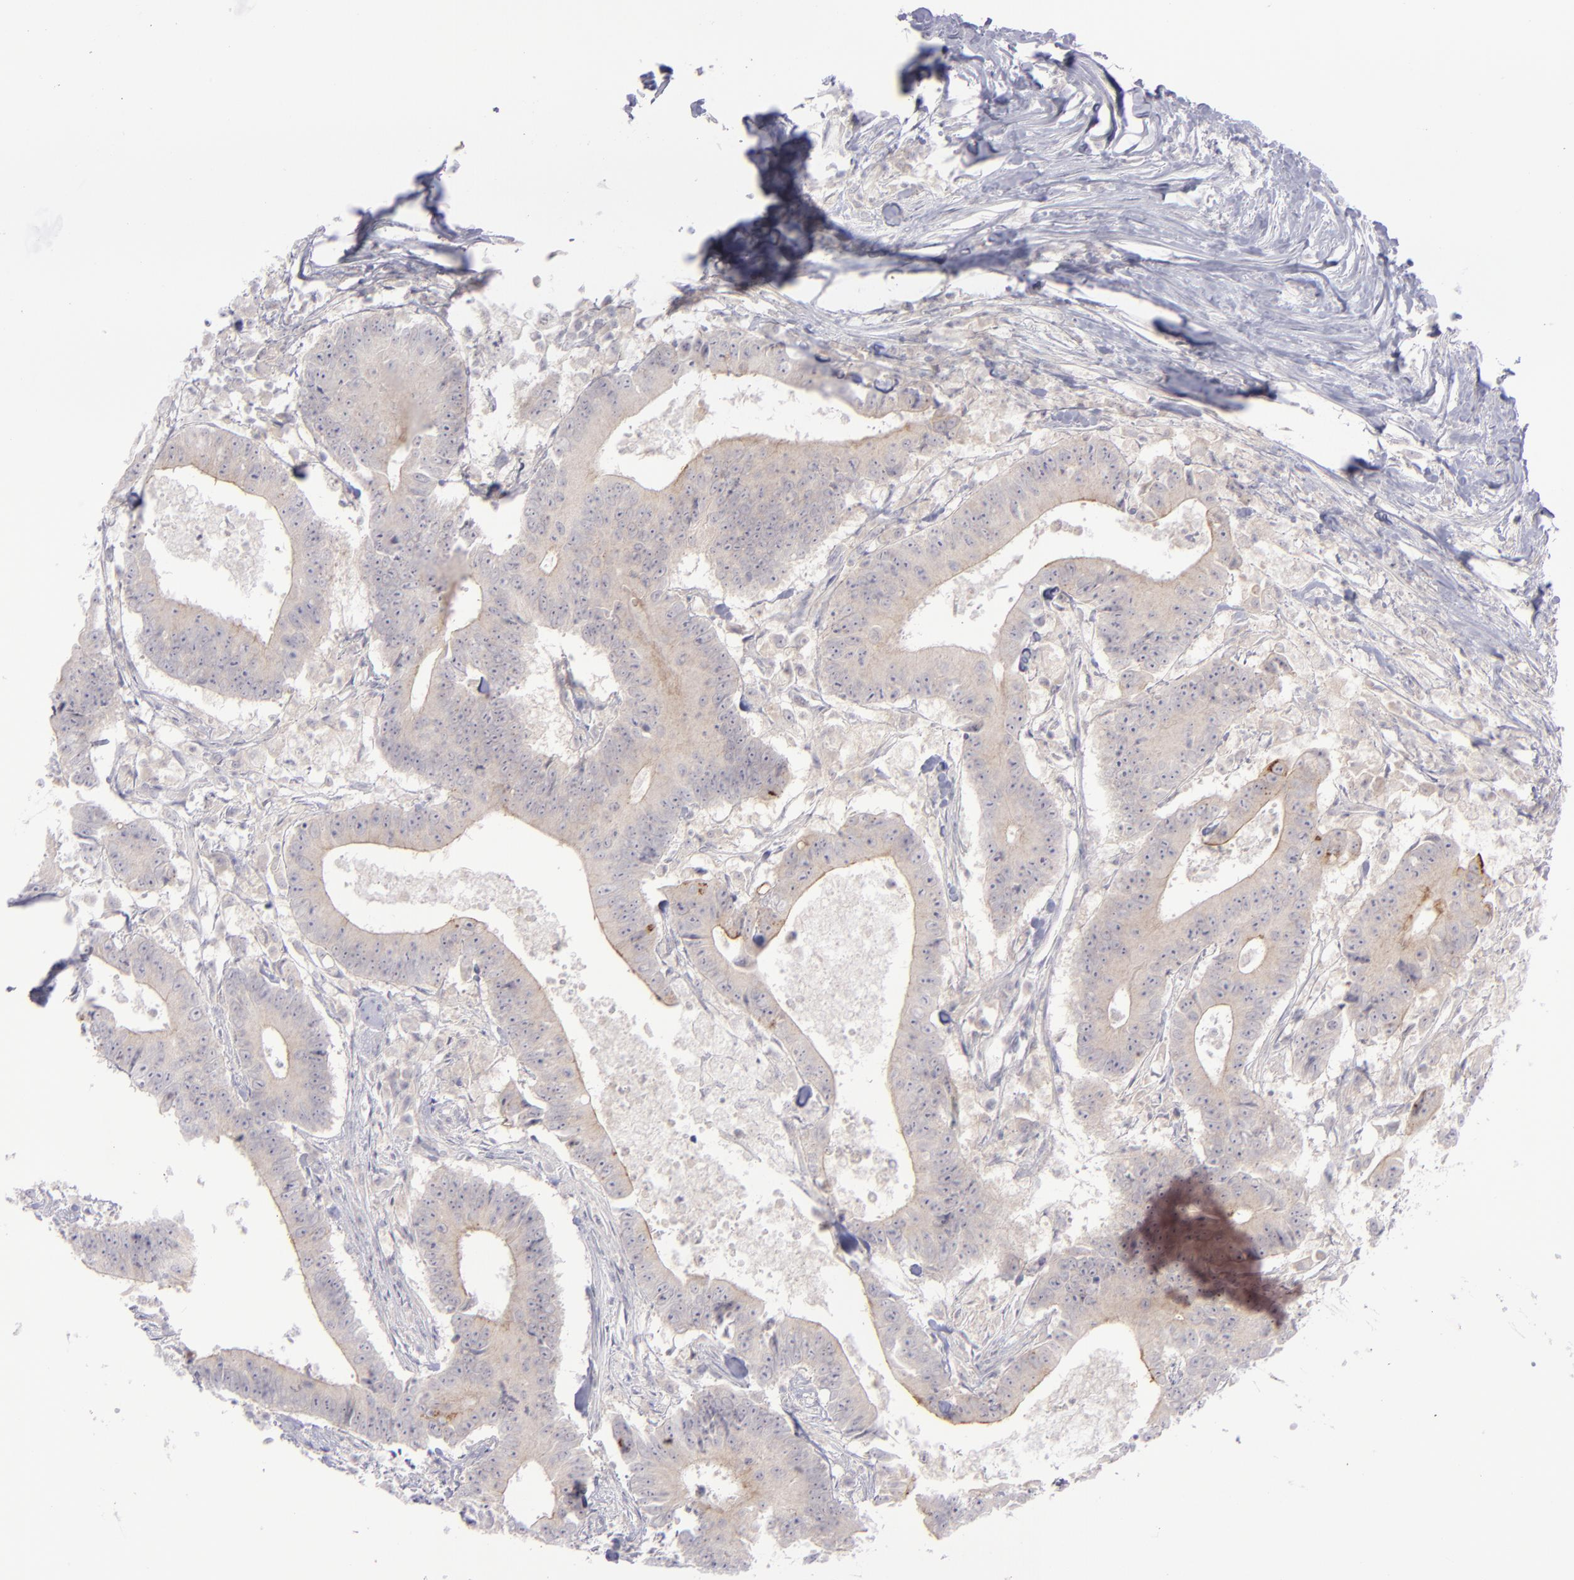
{"staining": {"intensity": "weak", "quantity": "<25%", "location": "cytoplasmic/membranous"}, "tissue": "colorectal cancer", "cell_type": "Tumor cells", "image_type": "cancer", "snomed": [{"axis": "morphology", "description": "Adenocarcinoma, NOS"}, {"axis": "topography", "description": "Colon"}], "caption": "IHC of human colorectal cancer demonstrates no expression in tumor cells.", "gene": "EVPL", "patient": {"sex": "male", "age": 55}}